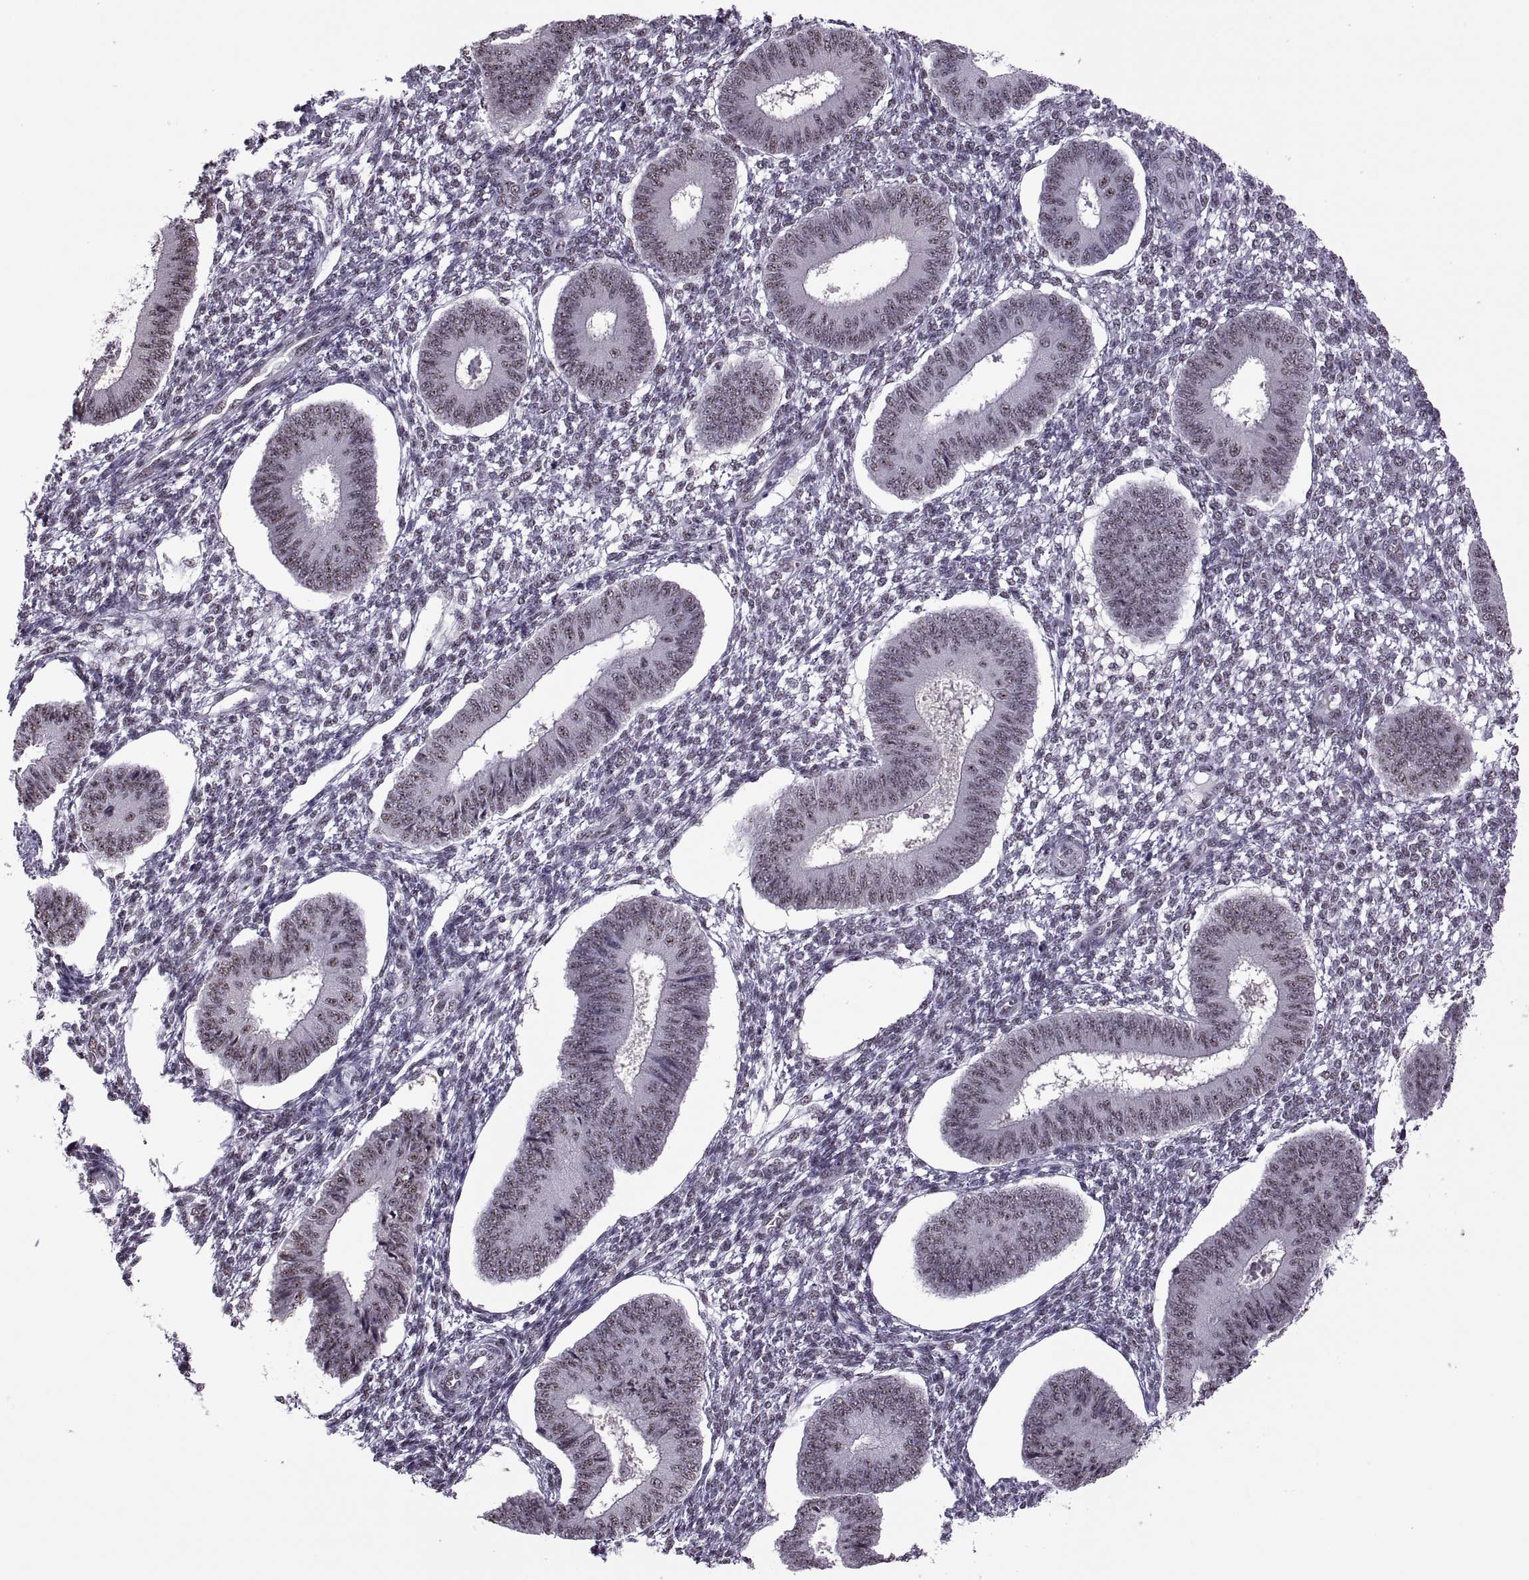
{"staining": {"intensity": "weak", "quantity": "<25%", "location": "nuclear"}, "tissue": "endometrium", "cell_type": "Cells in endometrial stroma", "image_type": "normal", "snomed": [{"axis": "morphology", "description": "Normal tissue, NOS"}, {"axis": "topography", "description": "Endometrium"}], "caption": "This is a histopathology image of IHC staining of unremarkable endometrium, which shows no positivity in cells in endometrial stroma.", "gene": "MAGEA4", "patient": {"sex": "female", "age": 42}}